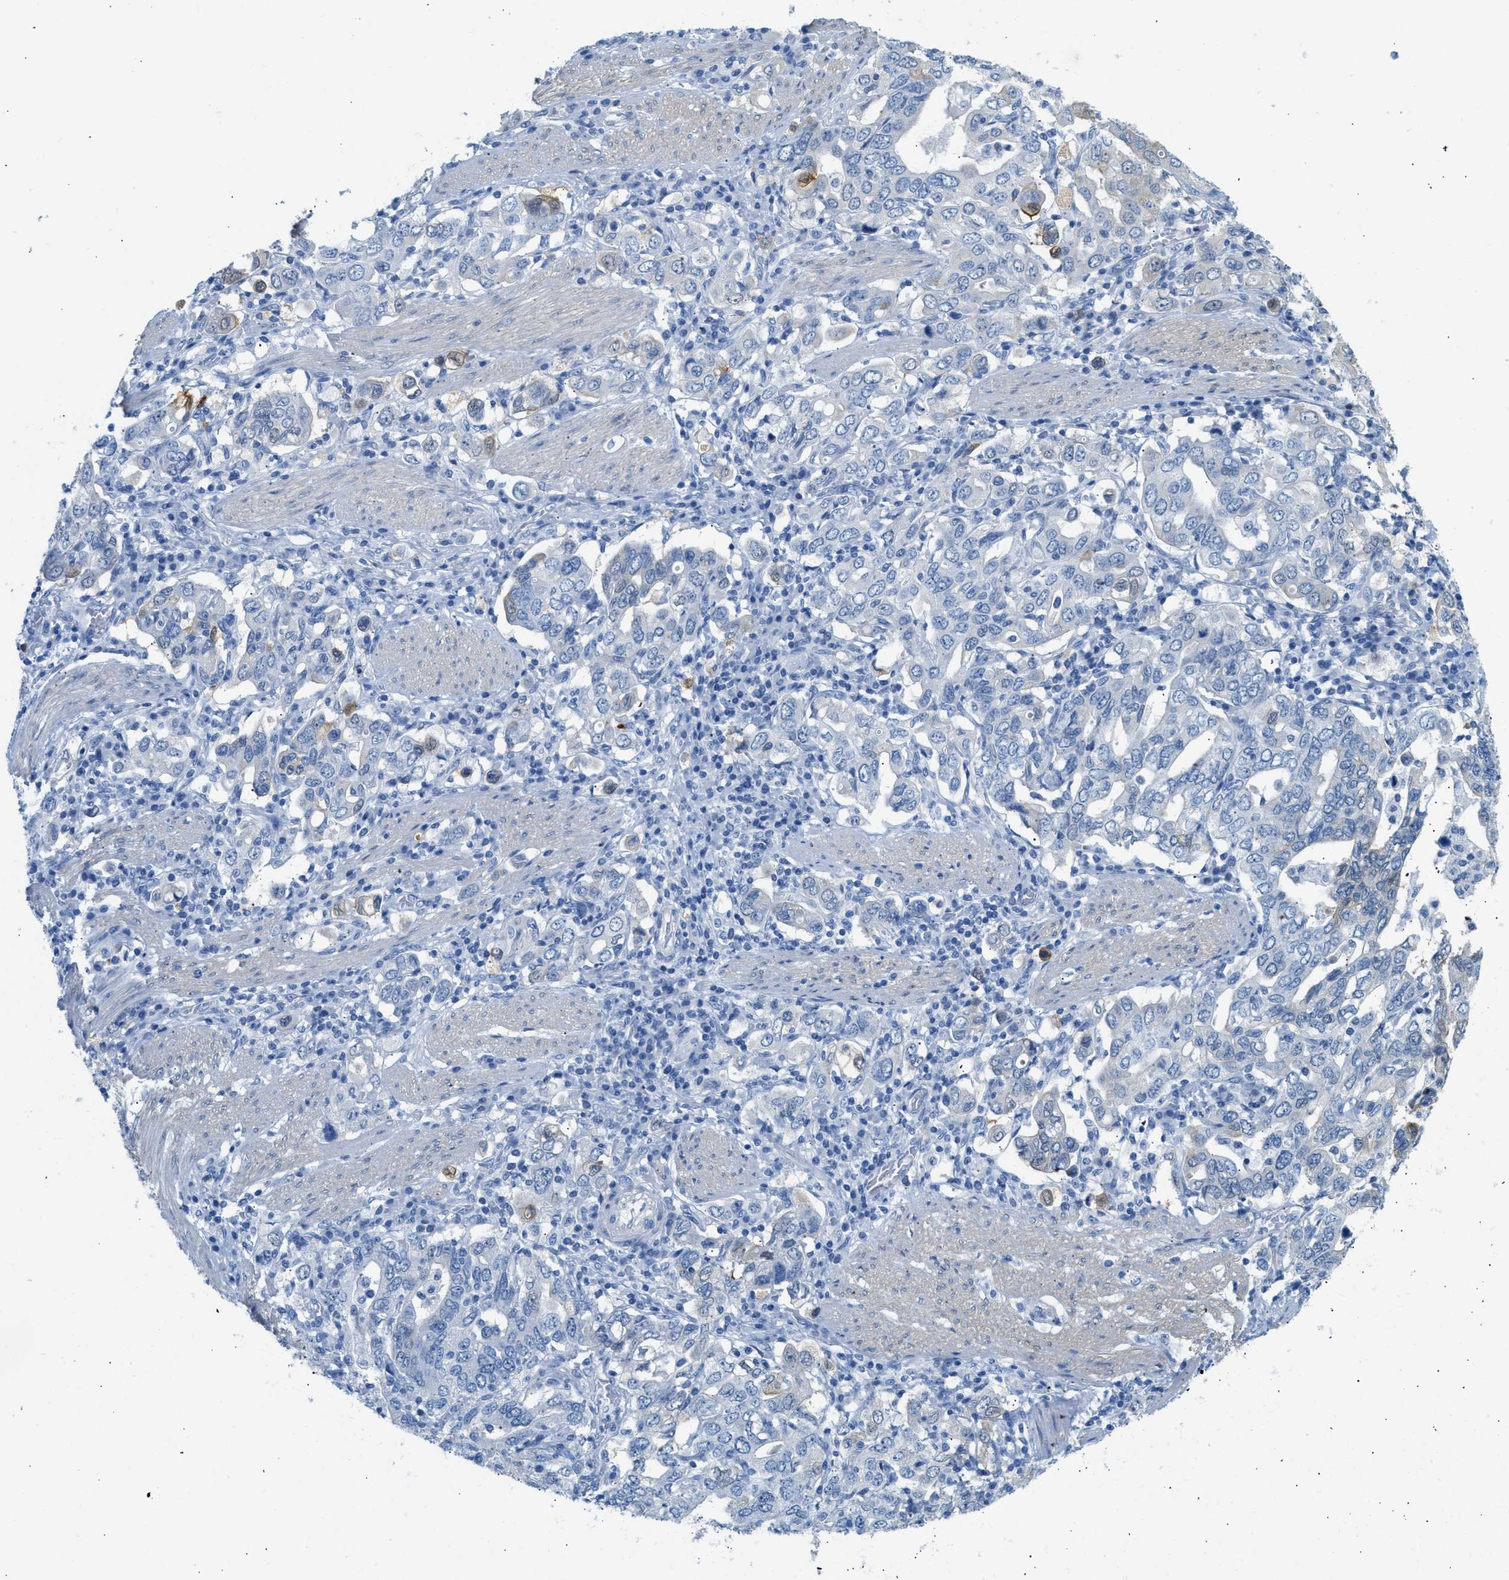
{"staining": {"intensity": "negative", "quantity": "none", "location": "none"}, "tissue": "stomach cancer", "cell_type": "Tumor cells", "image_type": "cancer", "snomed": [{"axis": "morphology", "description": "Adenocarcinoma, NOS"}, {"axis": "topography", "description": "Stomach, upper"}], "caption": "Immunohistochemical staining of stomach cancer demonstrates no significant positivity in tumor cells. Nuclei are stained in blue.", "gene": "SPAM1", "patient": {"sex": "male", "age": 62}}